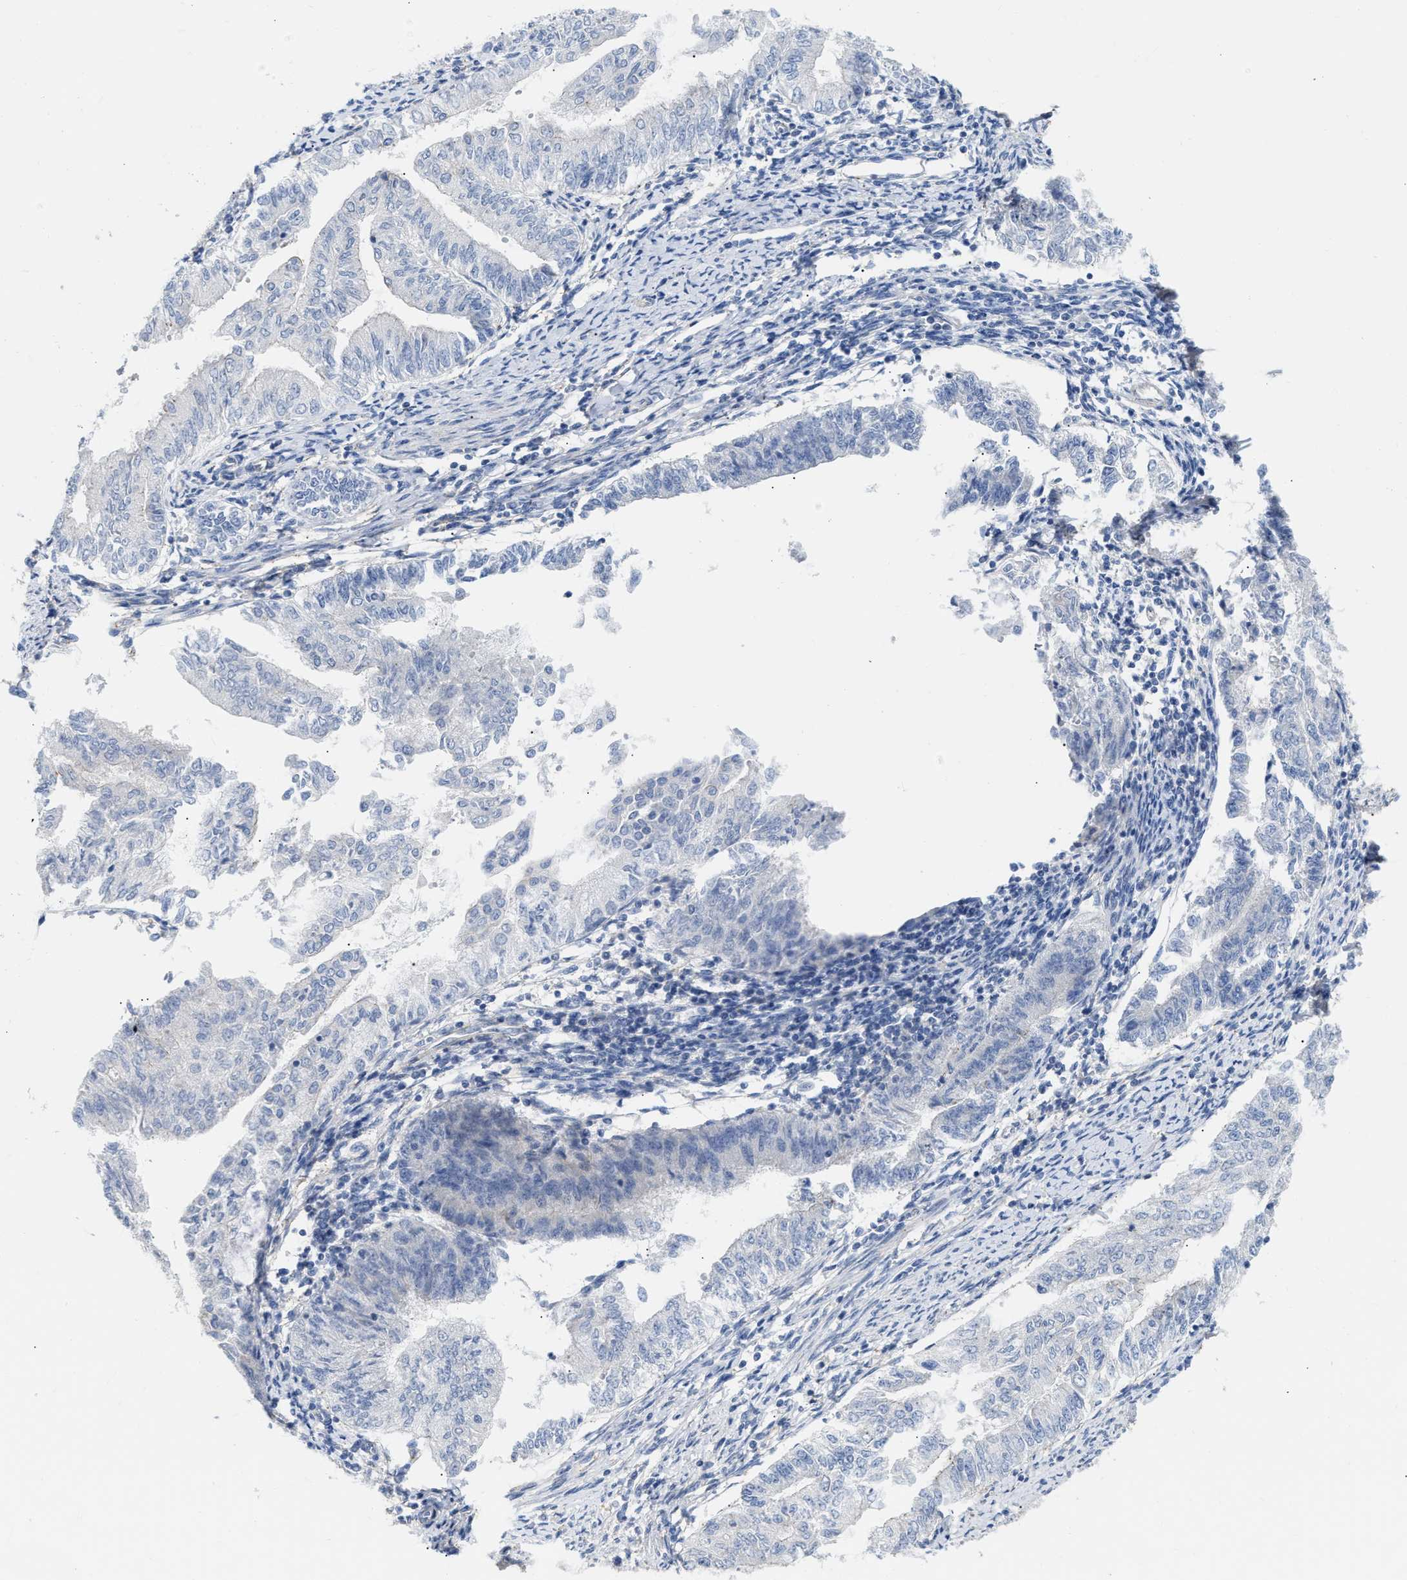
{"staining": {"intensity": "negative", "quantity": "none", "location": "none"}, "tissue": "endometrial cancer", "cell_type": "Tumor cells", "image_type": "cancer", "snomed": [{"axis": "morphology", "description": "Adenocarcinoma, NOS"}, {"axis": "topography", "description": "Endometrium"}], "caption": "DAB immunohistochemical staining of adenocarcinoma (endometrial) shows no significant staining in tumor cells.", "gene": "FHL1", "patient": {"sex": "female", "age": 66}}